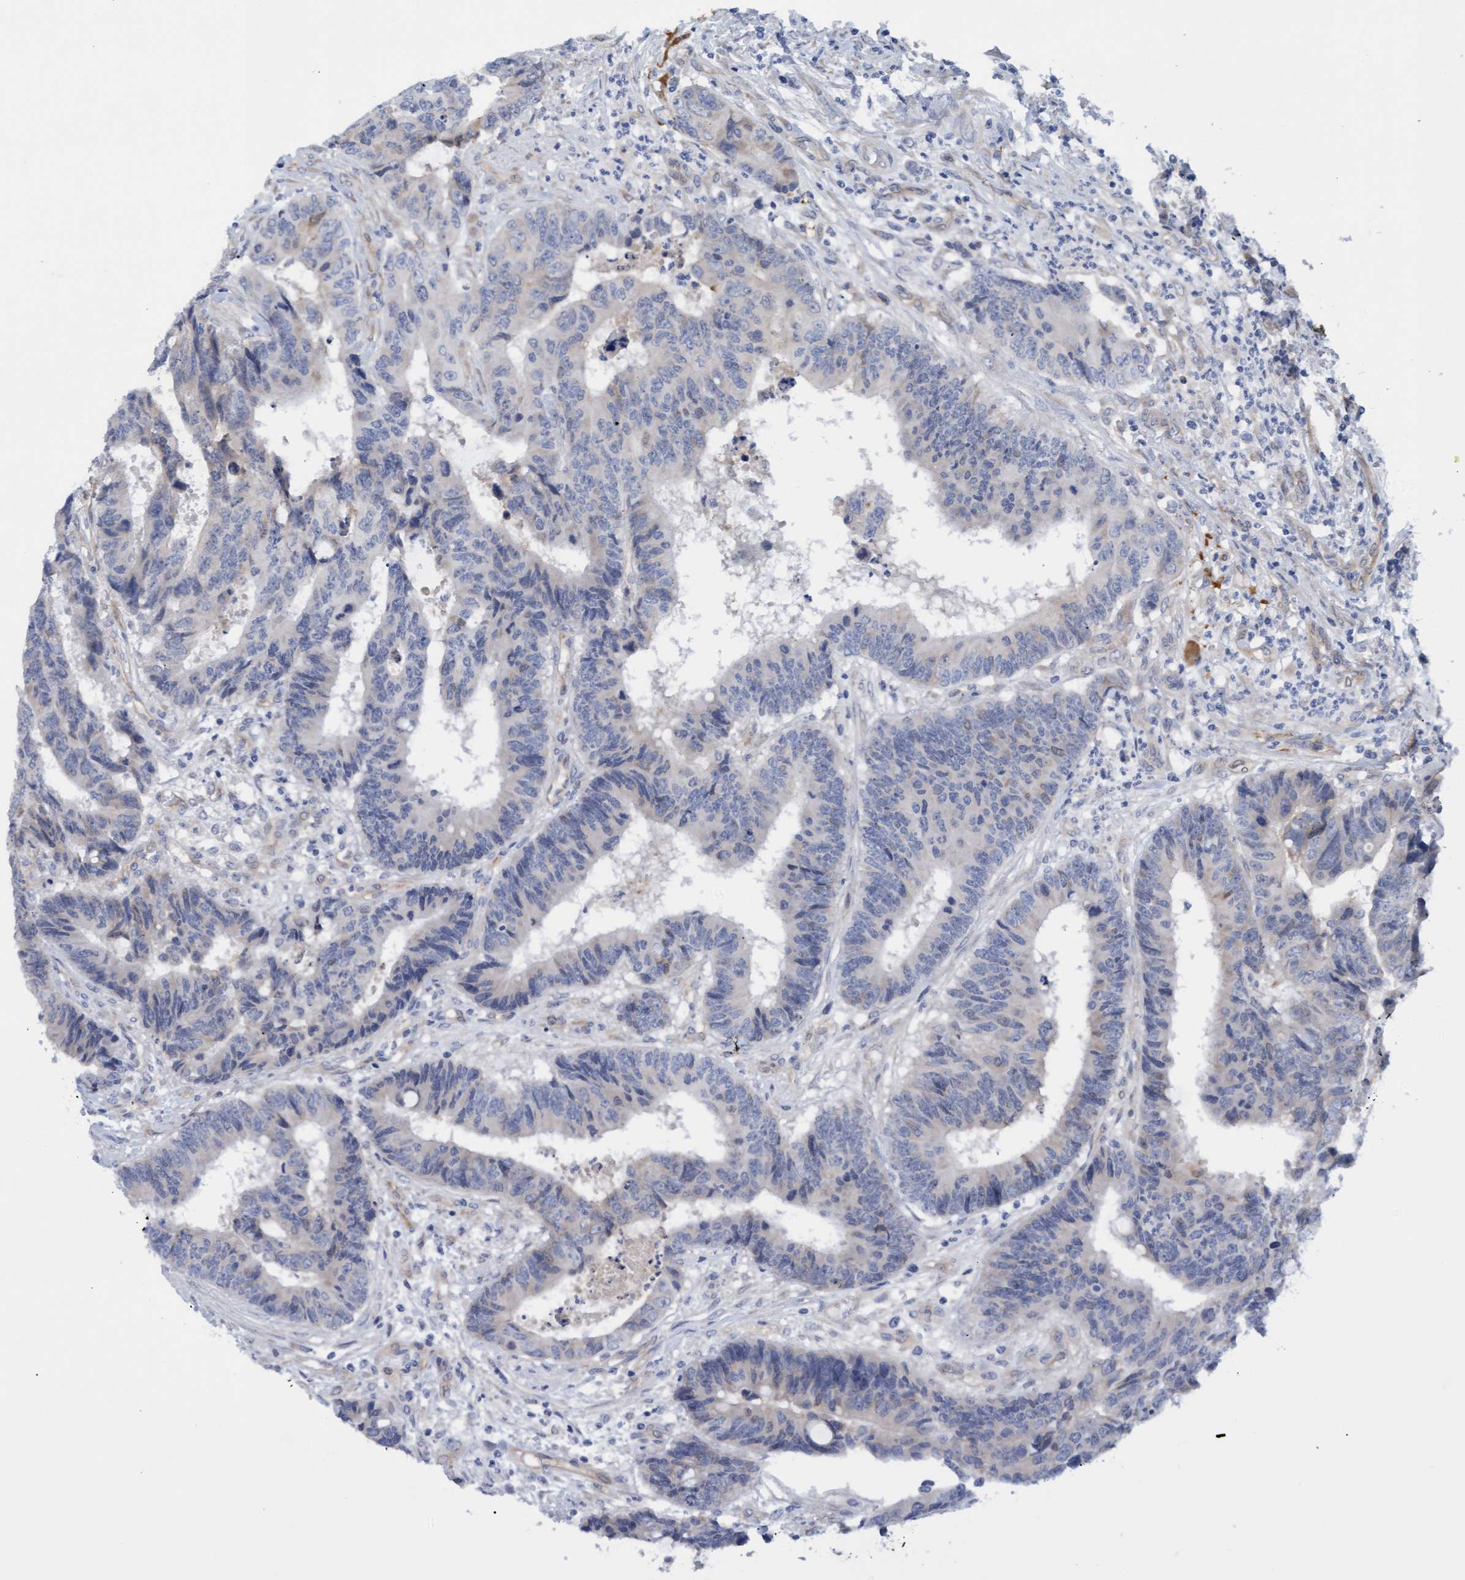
{"staining": {"intensity": "negative", "quantity": "none", "location": "none"}, "tissue": "colorectal cancer", "cell_type": "Tumor cells", "image_type": "cancer", "snomed": [{"axis": "morphology", "description": "Adenocarcinoma, NOS"}, {"axis": "topography", "description": "Rectum"}], "caption": "Histopathology image shows no protein expression in tumor cells of colorectal cancer tissue. Nuclei are stained in blue.", "gene": "STXBP1", "patient": {"sex": "male", "age": 84}}